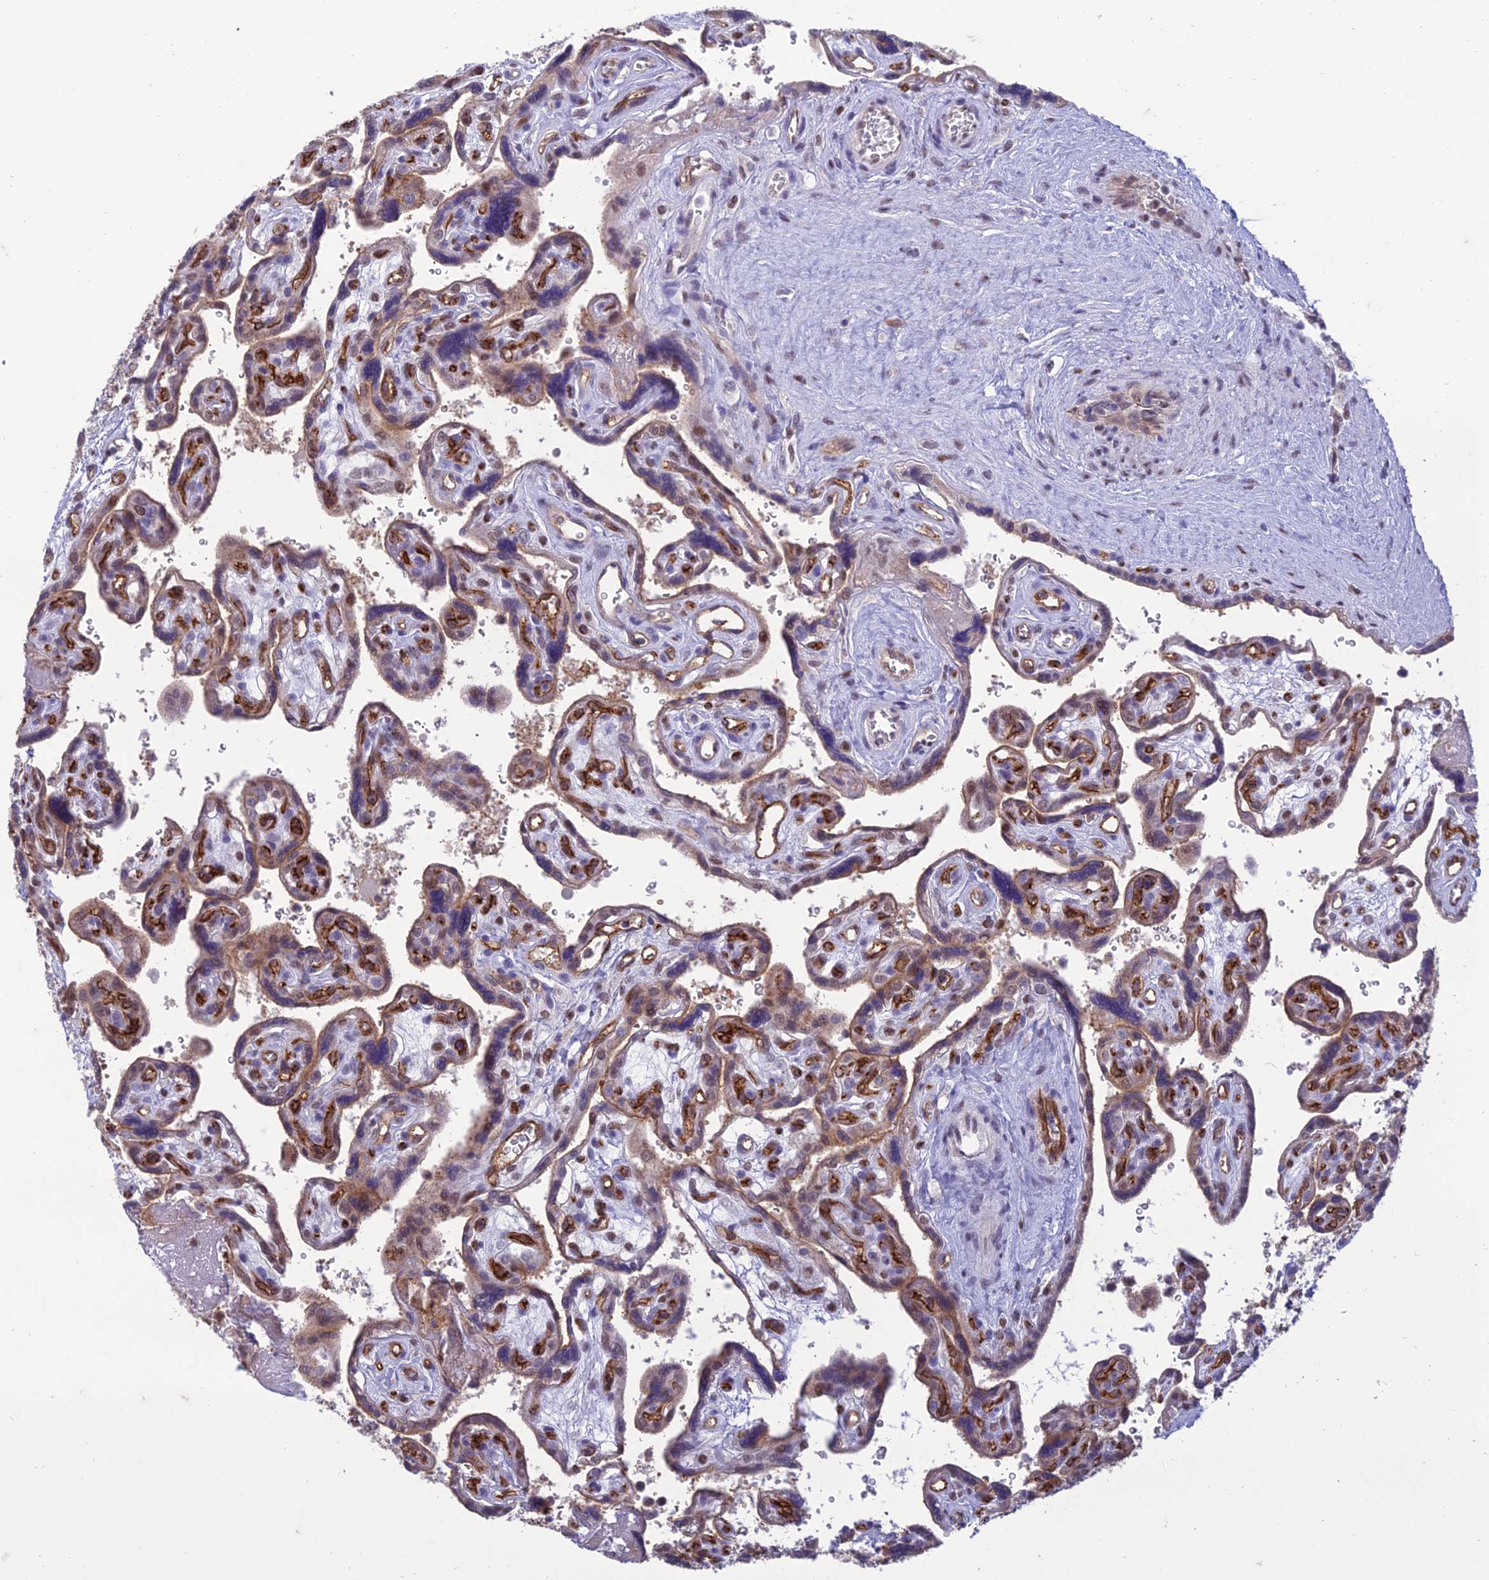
{"staining": {"intensity": "strong", "quantity": "25%-75%", "location": "cytoplasmic/membranous"}, "tissue": "placenta", "cell_type": "Trophoblastic cells", "image_type": "normal", "snomed": [{"axis": "morphology", "description": "Normal tissue, NOS"}, {"axis": "topography", "description": "Placenta"}], "caption": "Trophoblastic cells reveal strong cytoplasmic/membranous expression in about 25%-75% of cells in normal placenta. The staining was performed using DAB (3,3'-diaminobenzidine) to visualize the protein expression in brown, while the nuclei were stained in blue with hematoxylin (Magnification: 20x).", "gene": "RANBP3", "patient": {"sex": "female", "age": 39}}